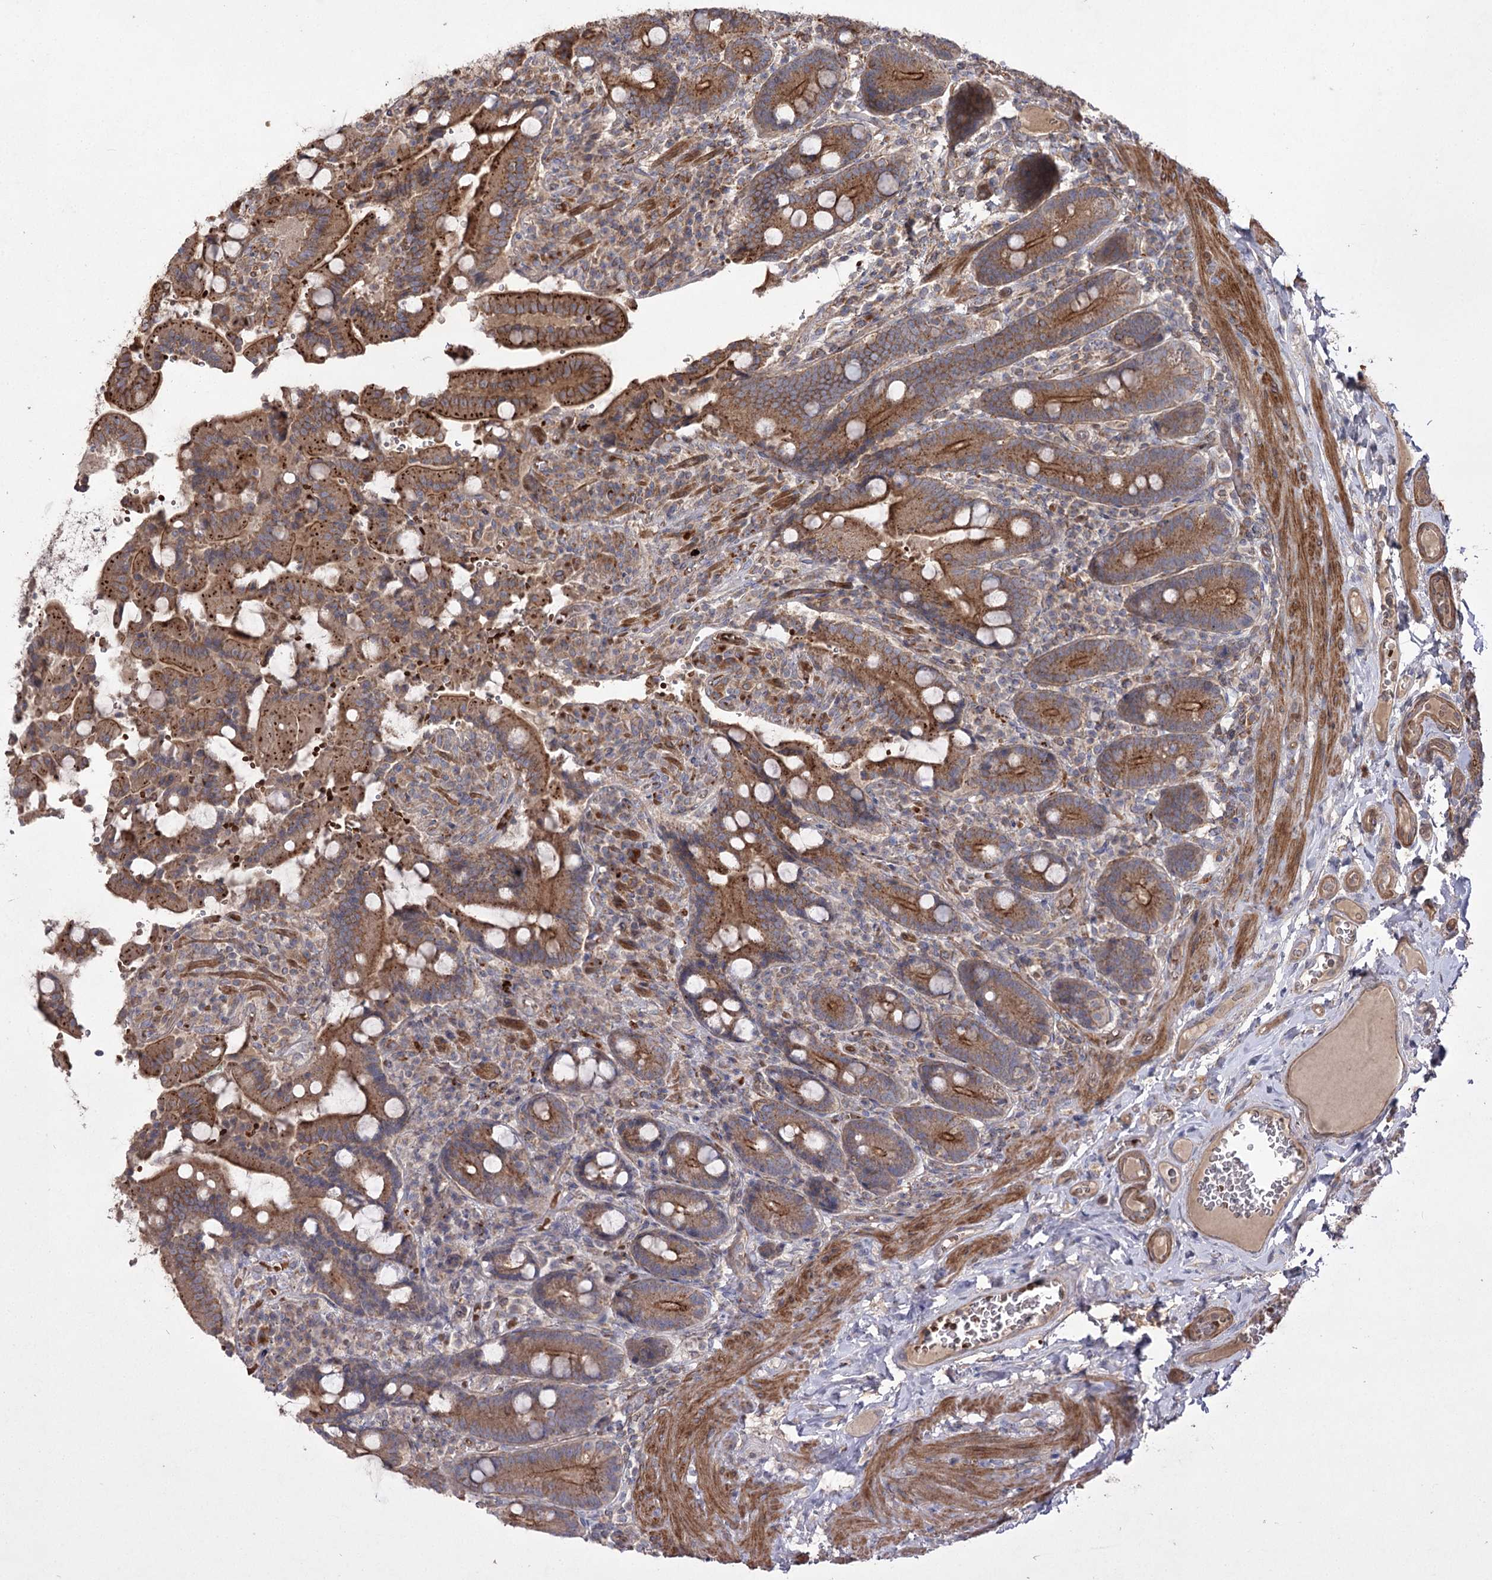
{"staining": {"intensity": "strong", "quantity": ">75%", "location": "cytoplasmic/membranous"}, "tissue": "duodenum", "cell_type": "Glandular cells", "image_type": "normal", "snomed": [{"axis": "morphology", "description": "Normal tissue, NOS"}, {"axis": "topography", "description": "Duodenum"}], "caption": "A high-resolution histopathology image shows immunohistochemistry staining of unremarkable duodenum, which exhibits strong cytoplasmic/membranous staining in about >75% of glandular cells.", "gene": "KIAA0825", "patient": {"sex": "female", "age": 62}}